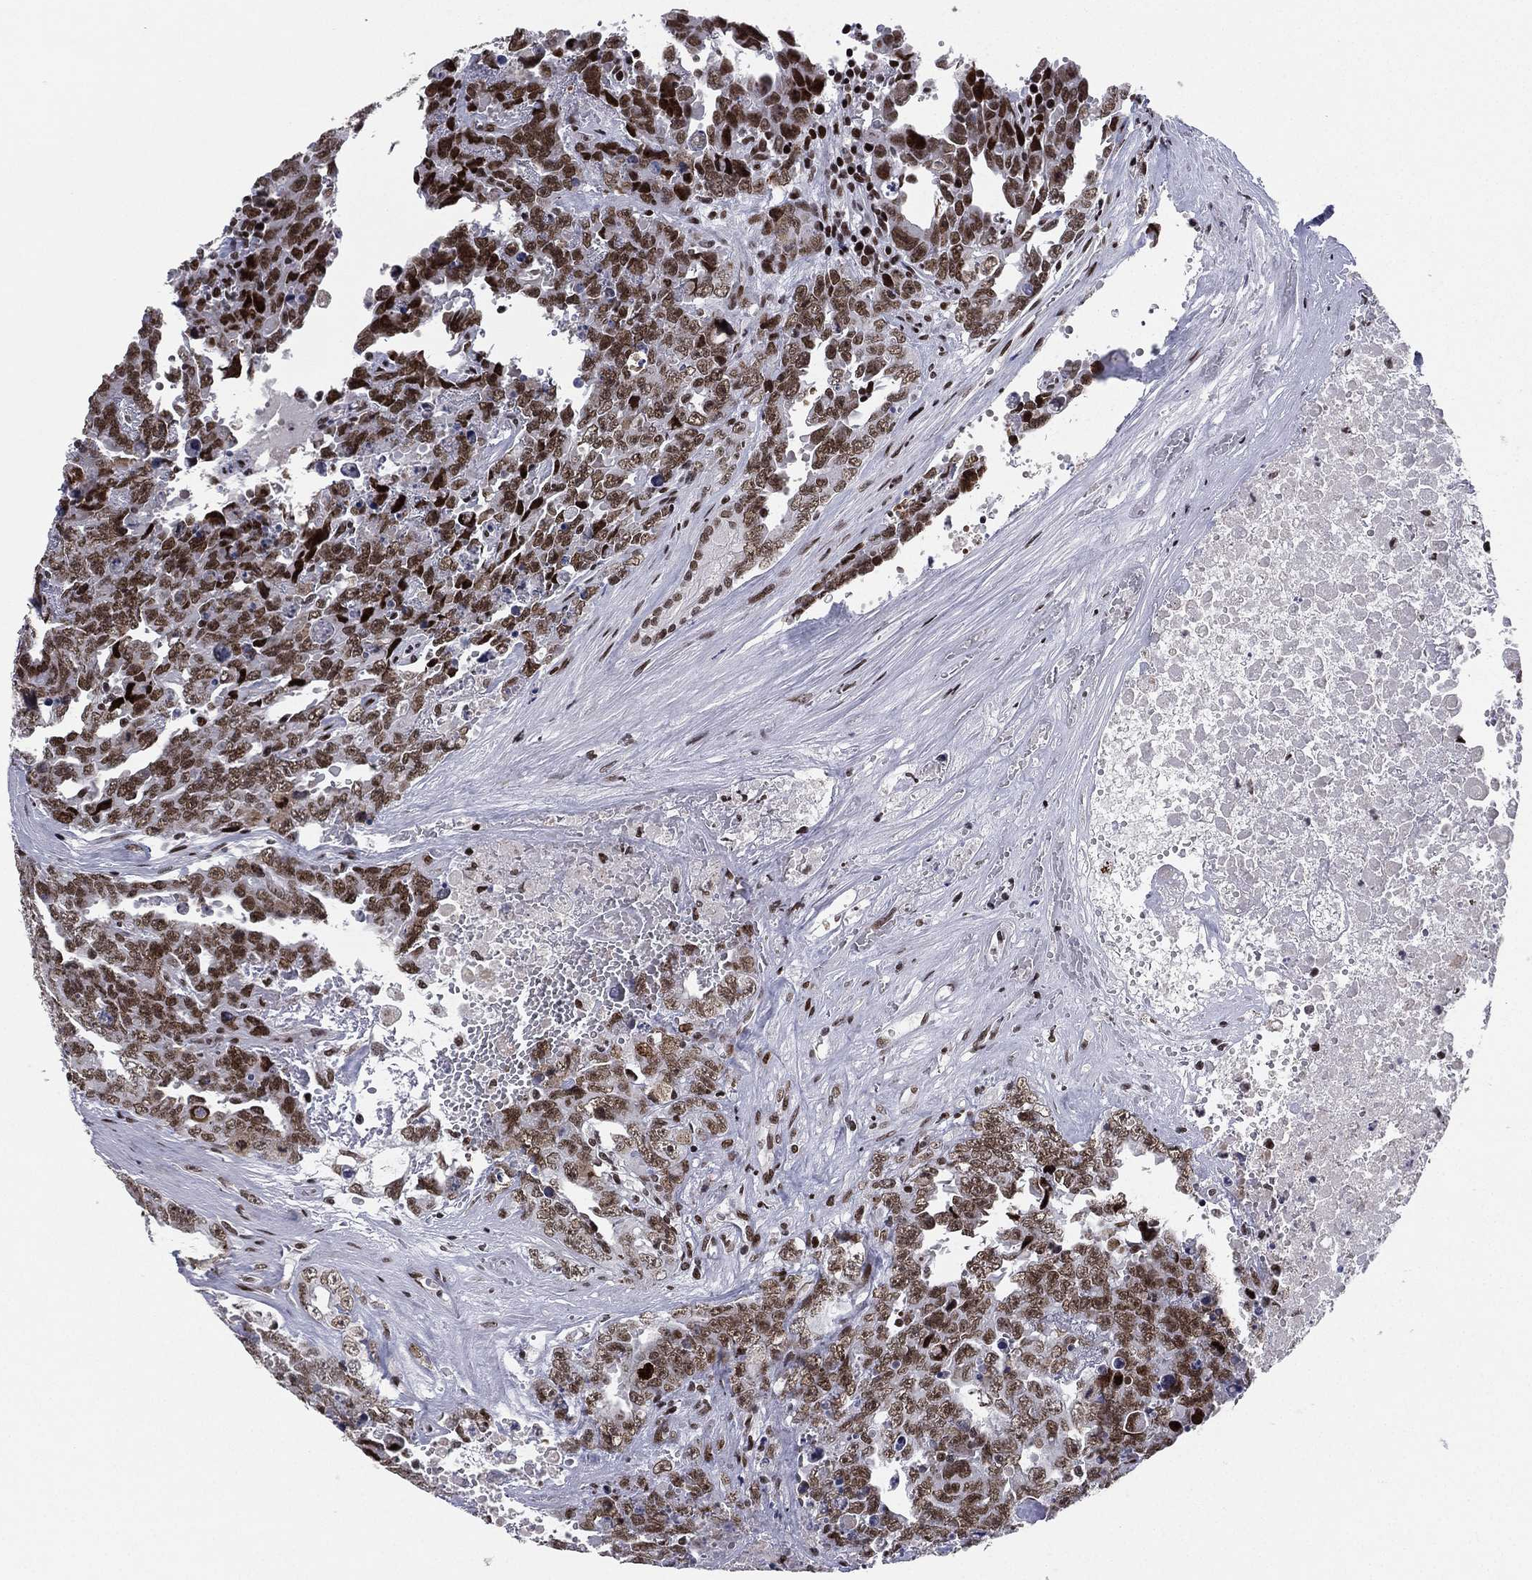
{"staining": {"intensity": "strong", "quantity": ">75%", "location": "nuclear"}, "tissue": "testis cancer", "cell_type": "Tumor cells", "image_type": "cancer", "snomed": [{"axis": "morphology", "description": "Carcinoma, Embryonal, NOS"}, {"axis": "topography", "description": "Testis"}], "caption": "A brown stain highlights strong nuclear positivity of a protein in testis cancer tumor cells.", "gene": "RTF1", "patient": {"sex": "male", "age": 24}}